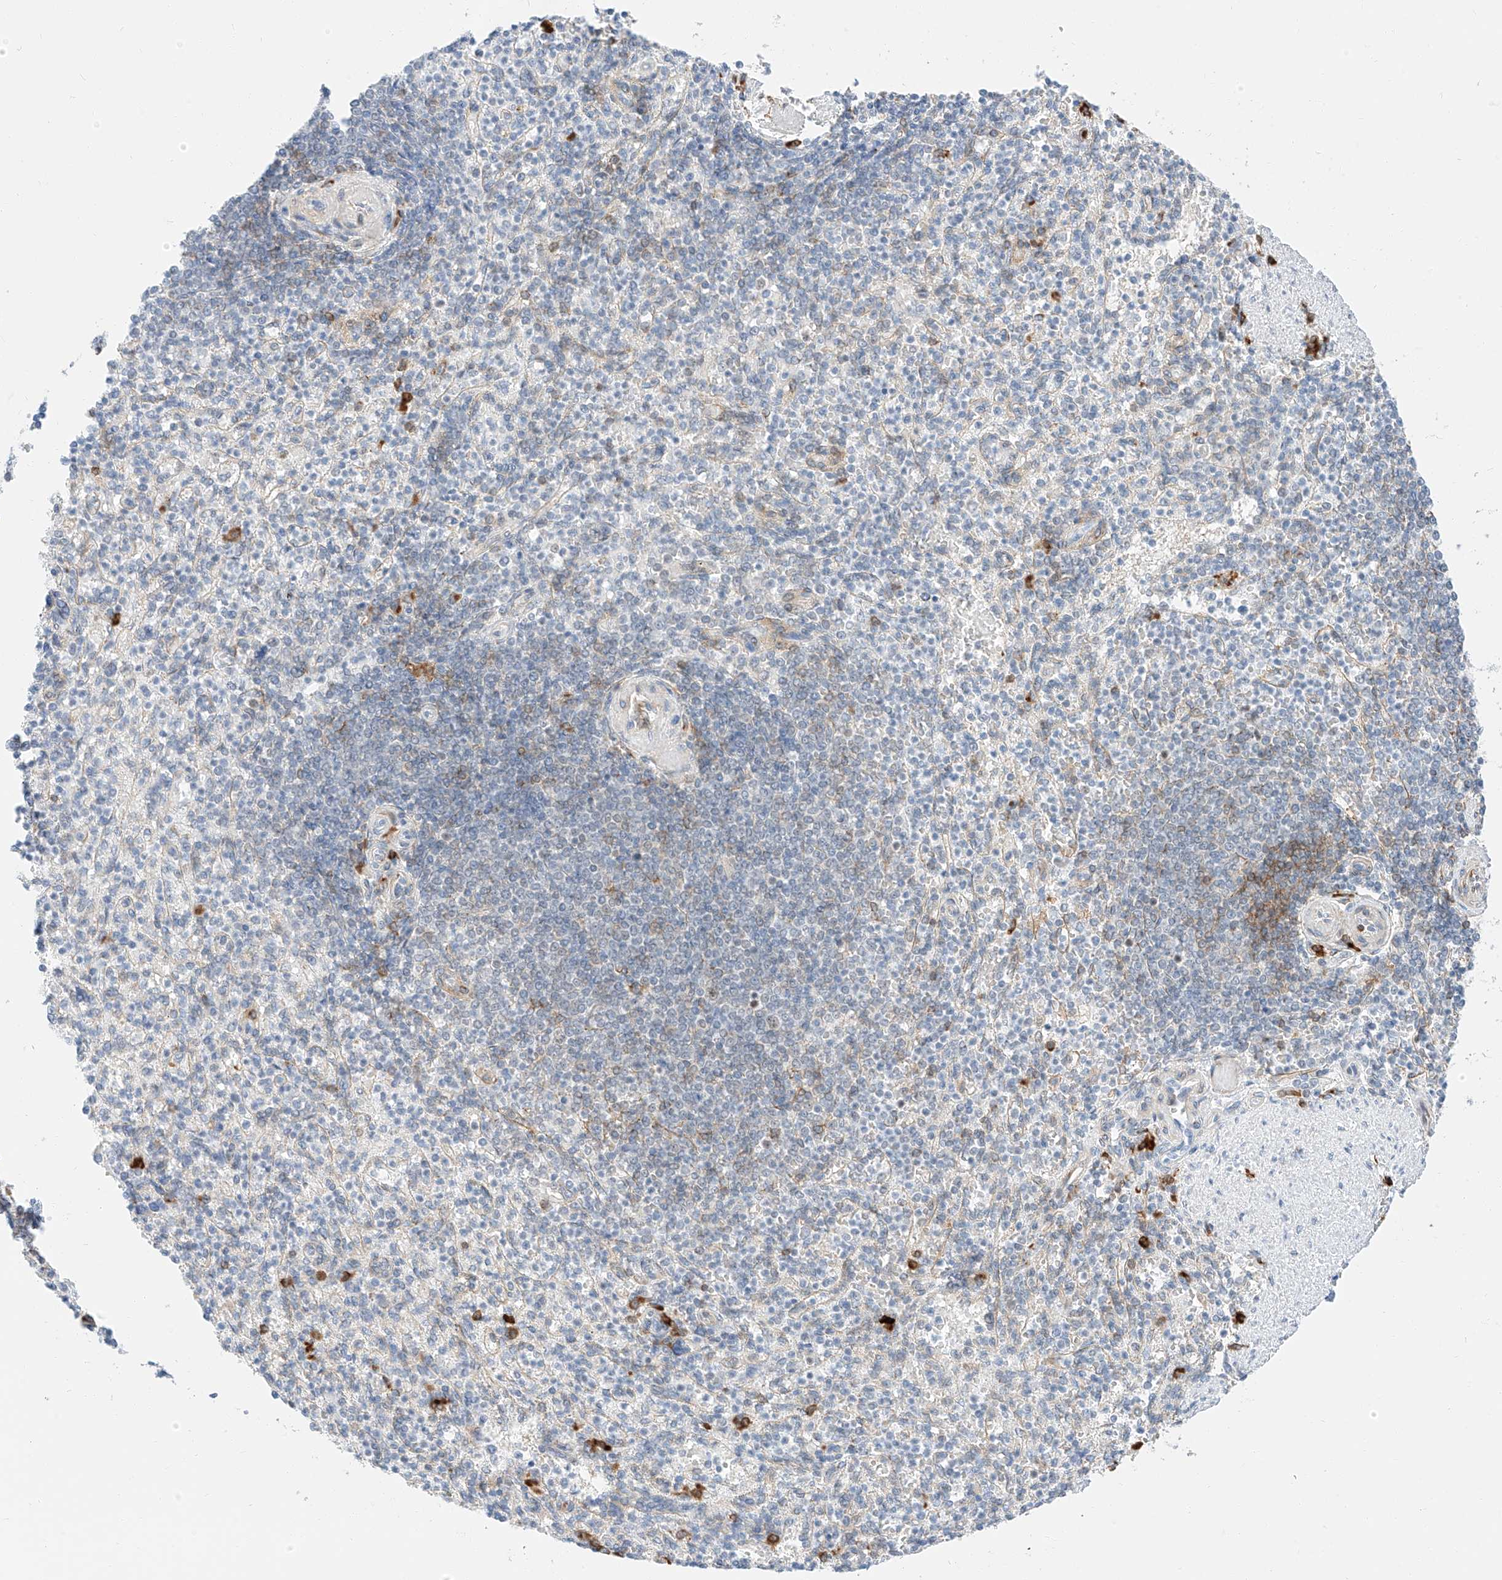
{"staining": {"intensity": "negative", "quantity": "none", "location": "none"}, "tissue": "spleen", "cell_type": "Cells in red pulp", "image_type": "normal", "snomed": [{"axis": "morphology", "description": "Normal tissue, NOS"}, {"axis": "topography", "description": "Spleen"}], "caption": "The histopathology image exhibits no significant staining in cells in red pulp of spleen.", "gene": "CARMIL1", "patient": {"sex": "female", "age": 74}}